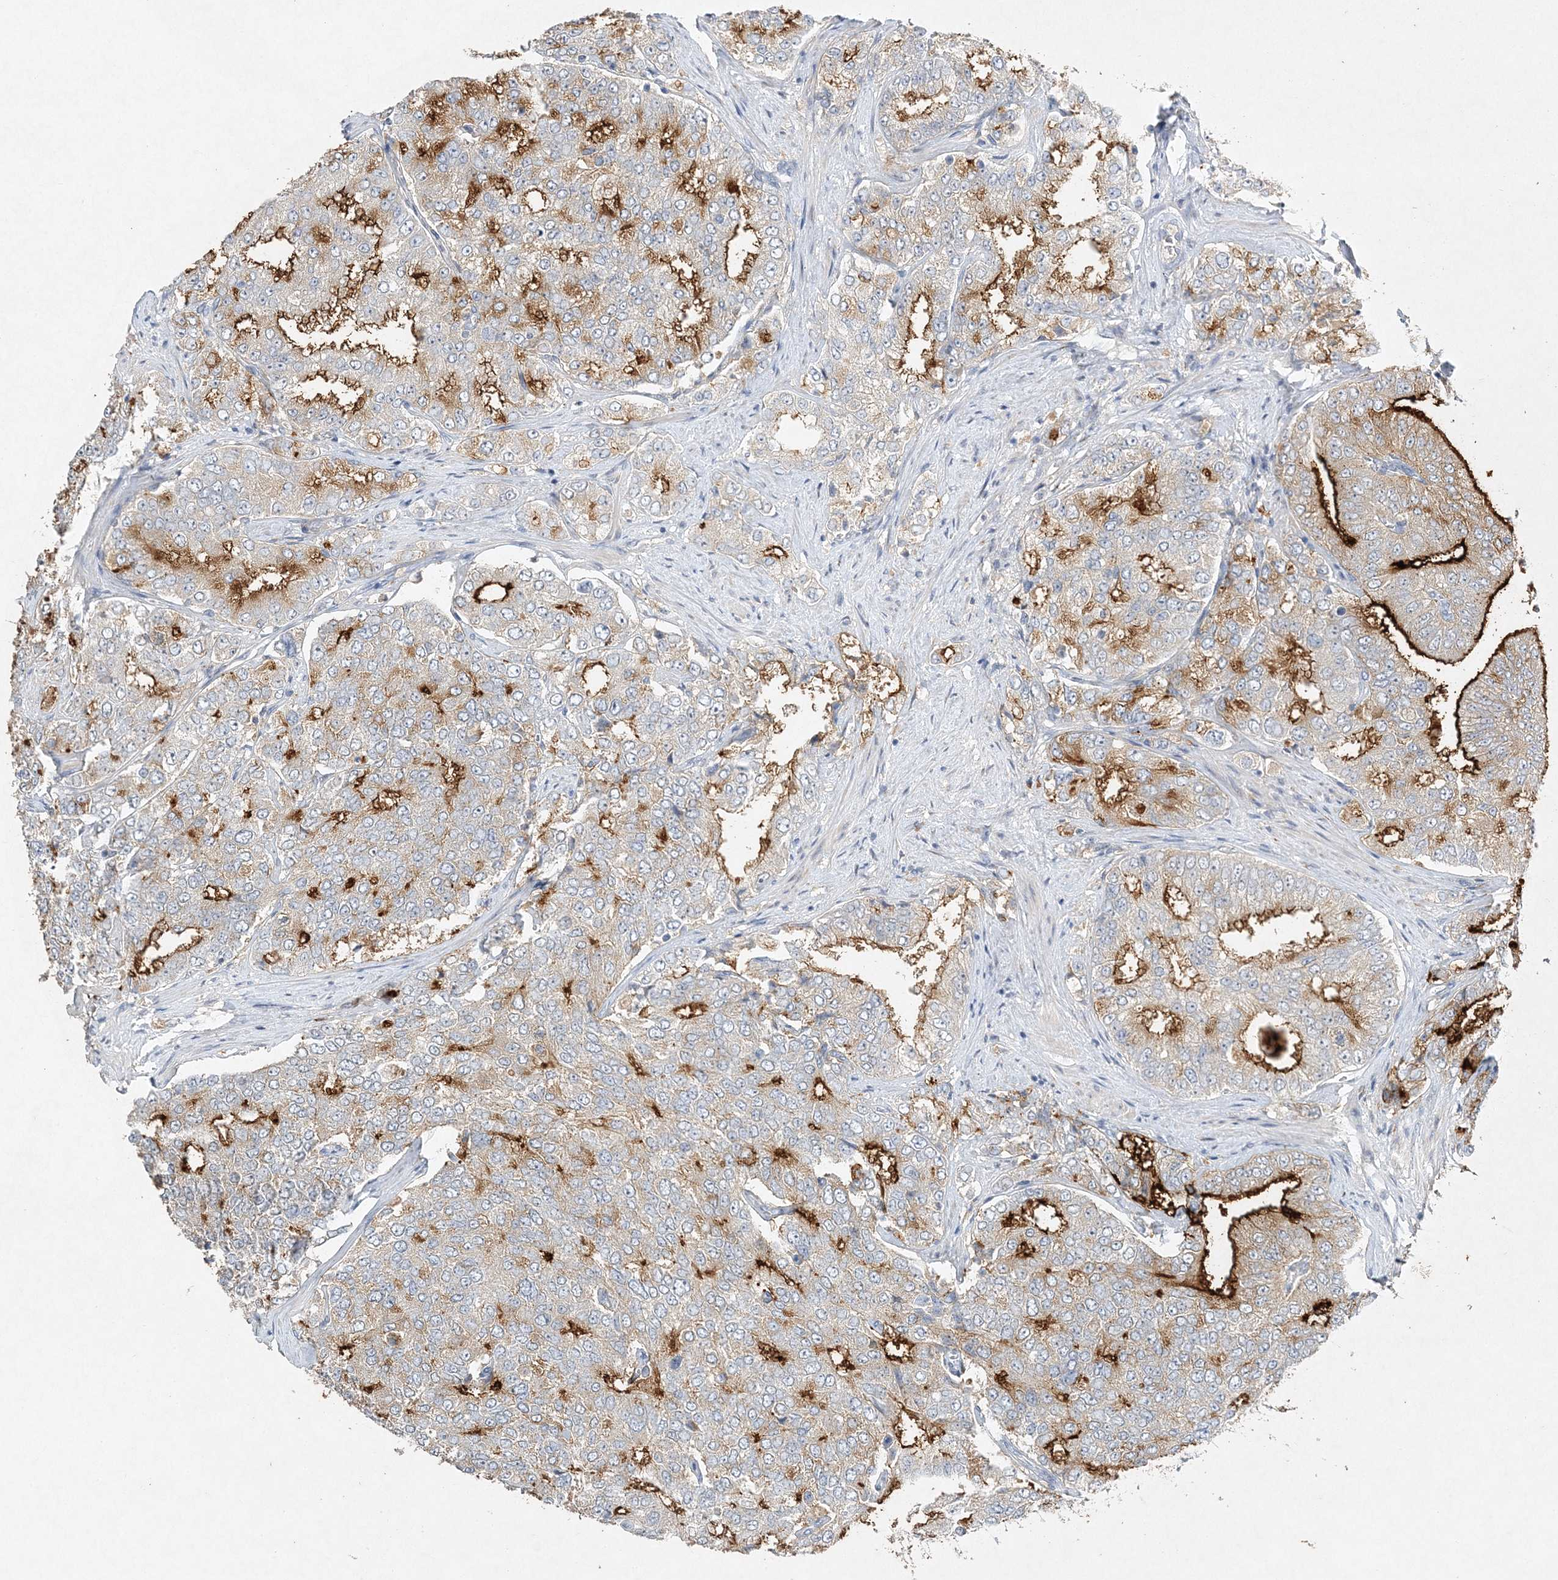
{"staining": {"intensity": "strong", "quantity": "25%-75%", "location": "cytoplasmic/membranous"}, "tissue": "prostate cancer", "cell_type": "Tumor cells", "image_type": "cancer", "snomed": [{"axis": "morphology", "description": "Adenocarcinoma, High grade"}, {"axis": "topography", "description": "Prostate"}], "caption": "High-power microscopy captured an immunohistochemistry (IHC) photomicrograph of prostate cancer, revealing strong cytoplasmic/membranous staining in approximately 25%-75% of tumor cells.", "gene": "MAT2B", "patient": {"sex": "male", "age": 58}}